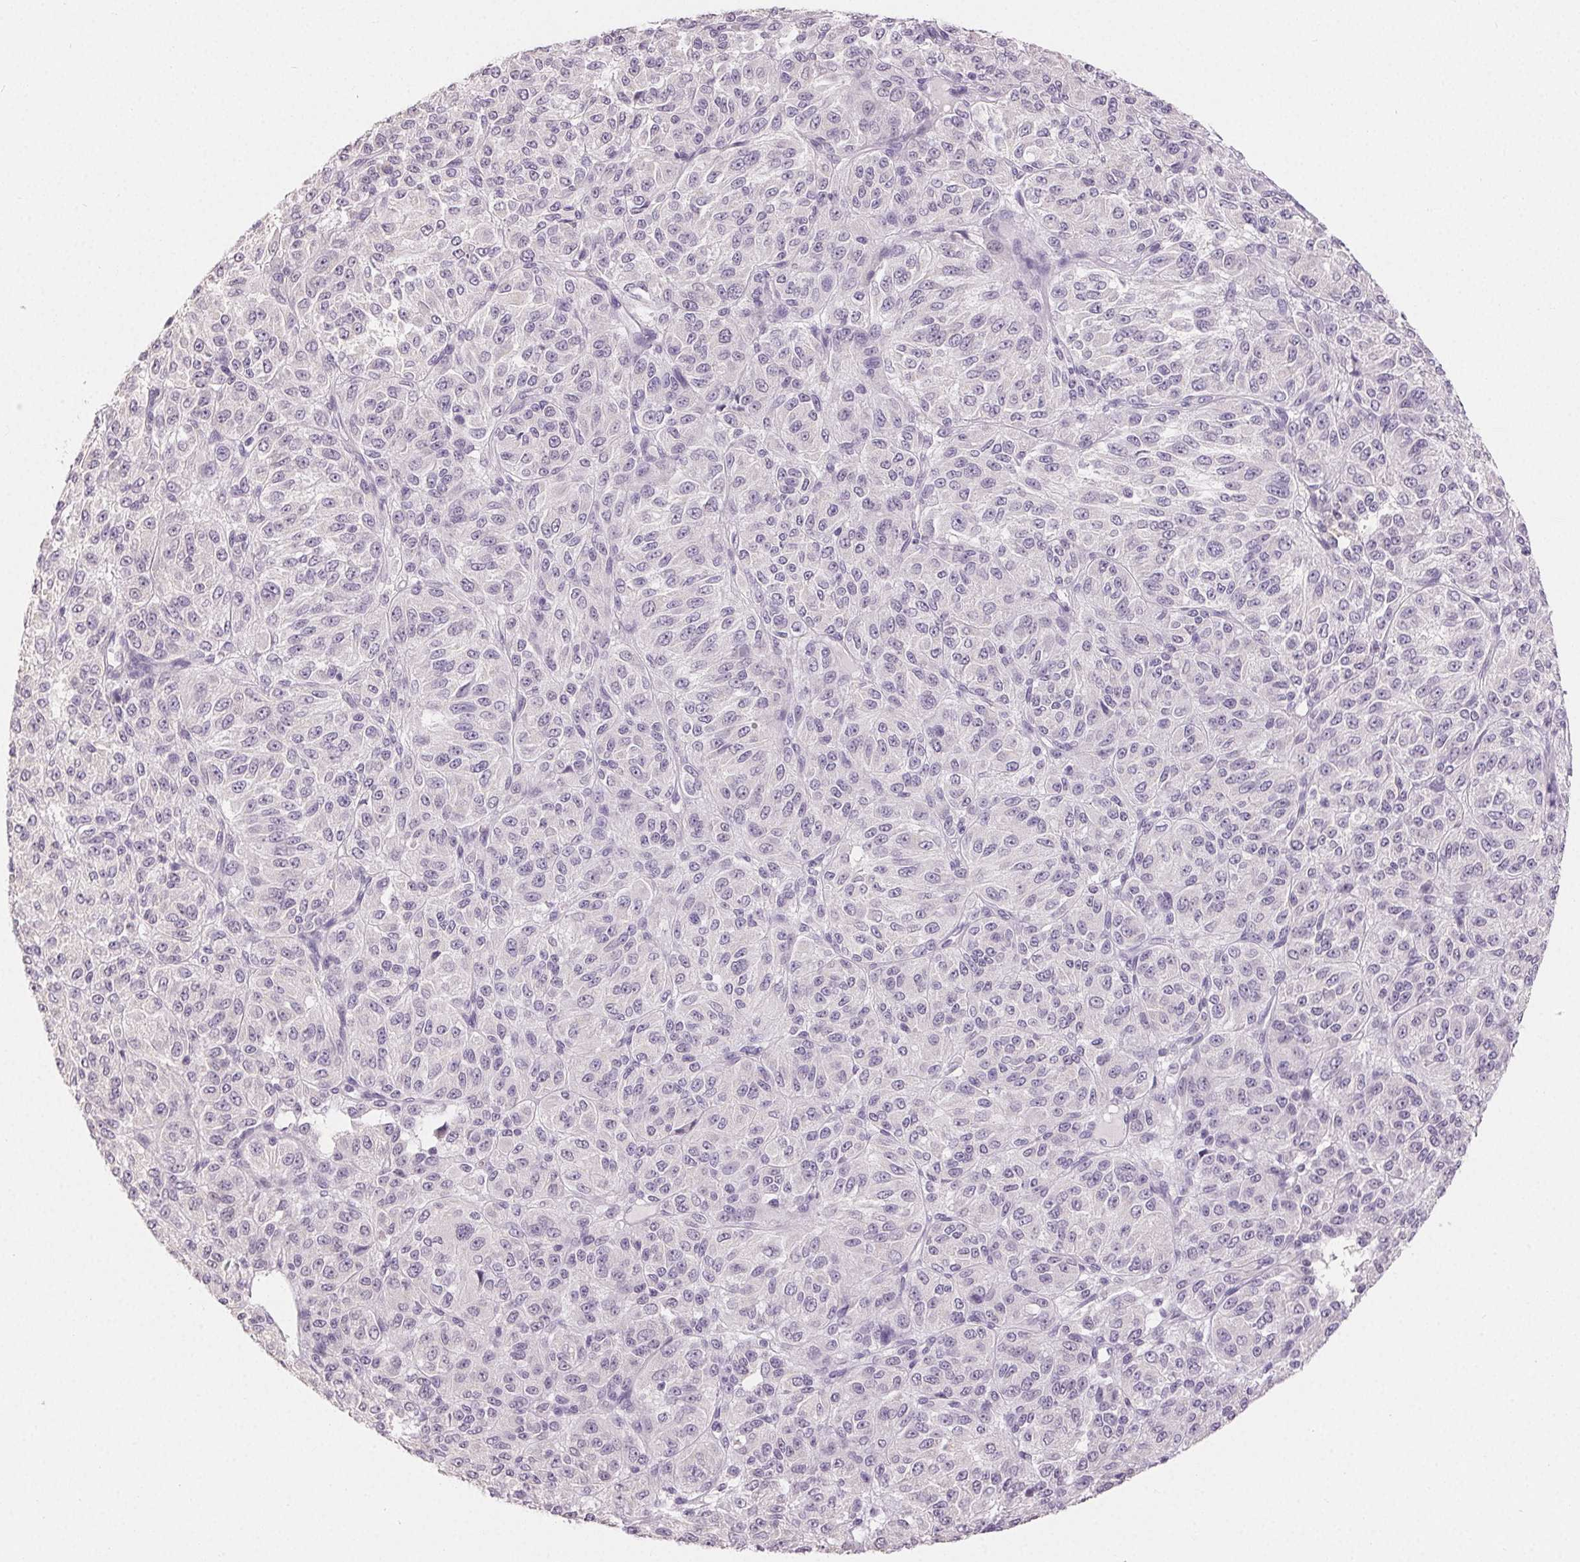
{"staining": {"intensity": "negative", "quantity": "none", "location": "none"}, "tissue": "melanoma", "cell_type": "Tumor cells", "image_type": "cancer", "snomed": [{"axis": "morphology", "description": "Malignant melanoma, Metastatic site"}, {"axis": "topography", "description": "Brain"}], "caption": "There is no significant expression in tumor cells of malignant melanoma (metastatic site).", "gene": "SFTPD", "patient": {"sex": "female", "age": 56}}